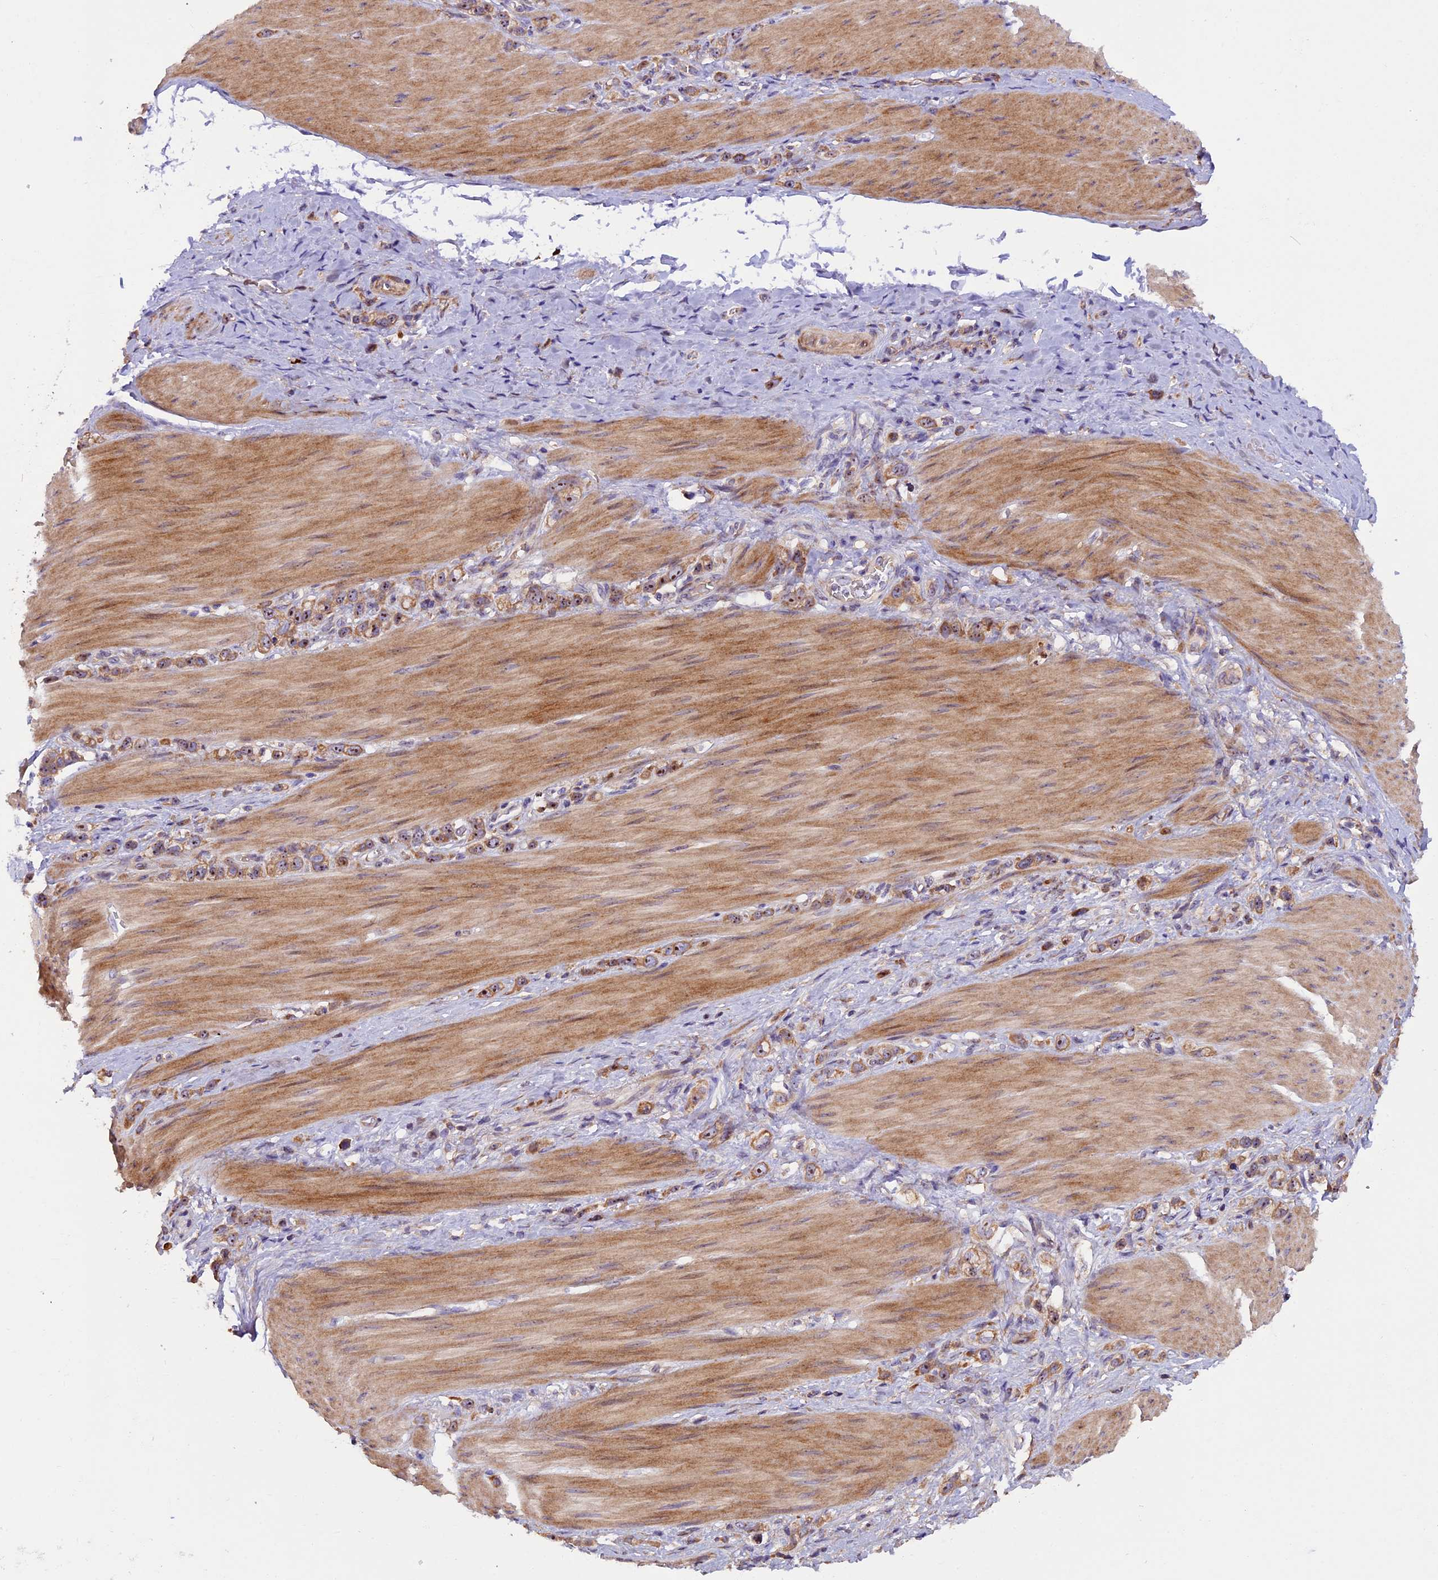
{"staining": {"intensity": "moderate", "quantity": ">75%", "location": "cytoplasmic/membranous"}, "tissue": "stomach cancer", "cell_type": "Tumor cells", "image_type": "cancer", "snomed": [{"axis": "morphology", "description": "Adenocarcinoma, NOS"}, {"axis": "topography", "description": "Stomach"}], "caption": "Tumor cells exhibit moderate cytoplasmic/membranous positivity in approximately >75% of cells in stomach adenocarcinoma.", "gene": "FRY", "patient": {"sex": "female", "age": 65}}